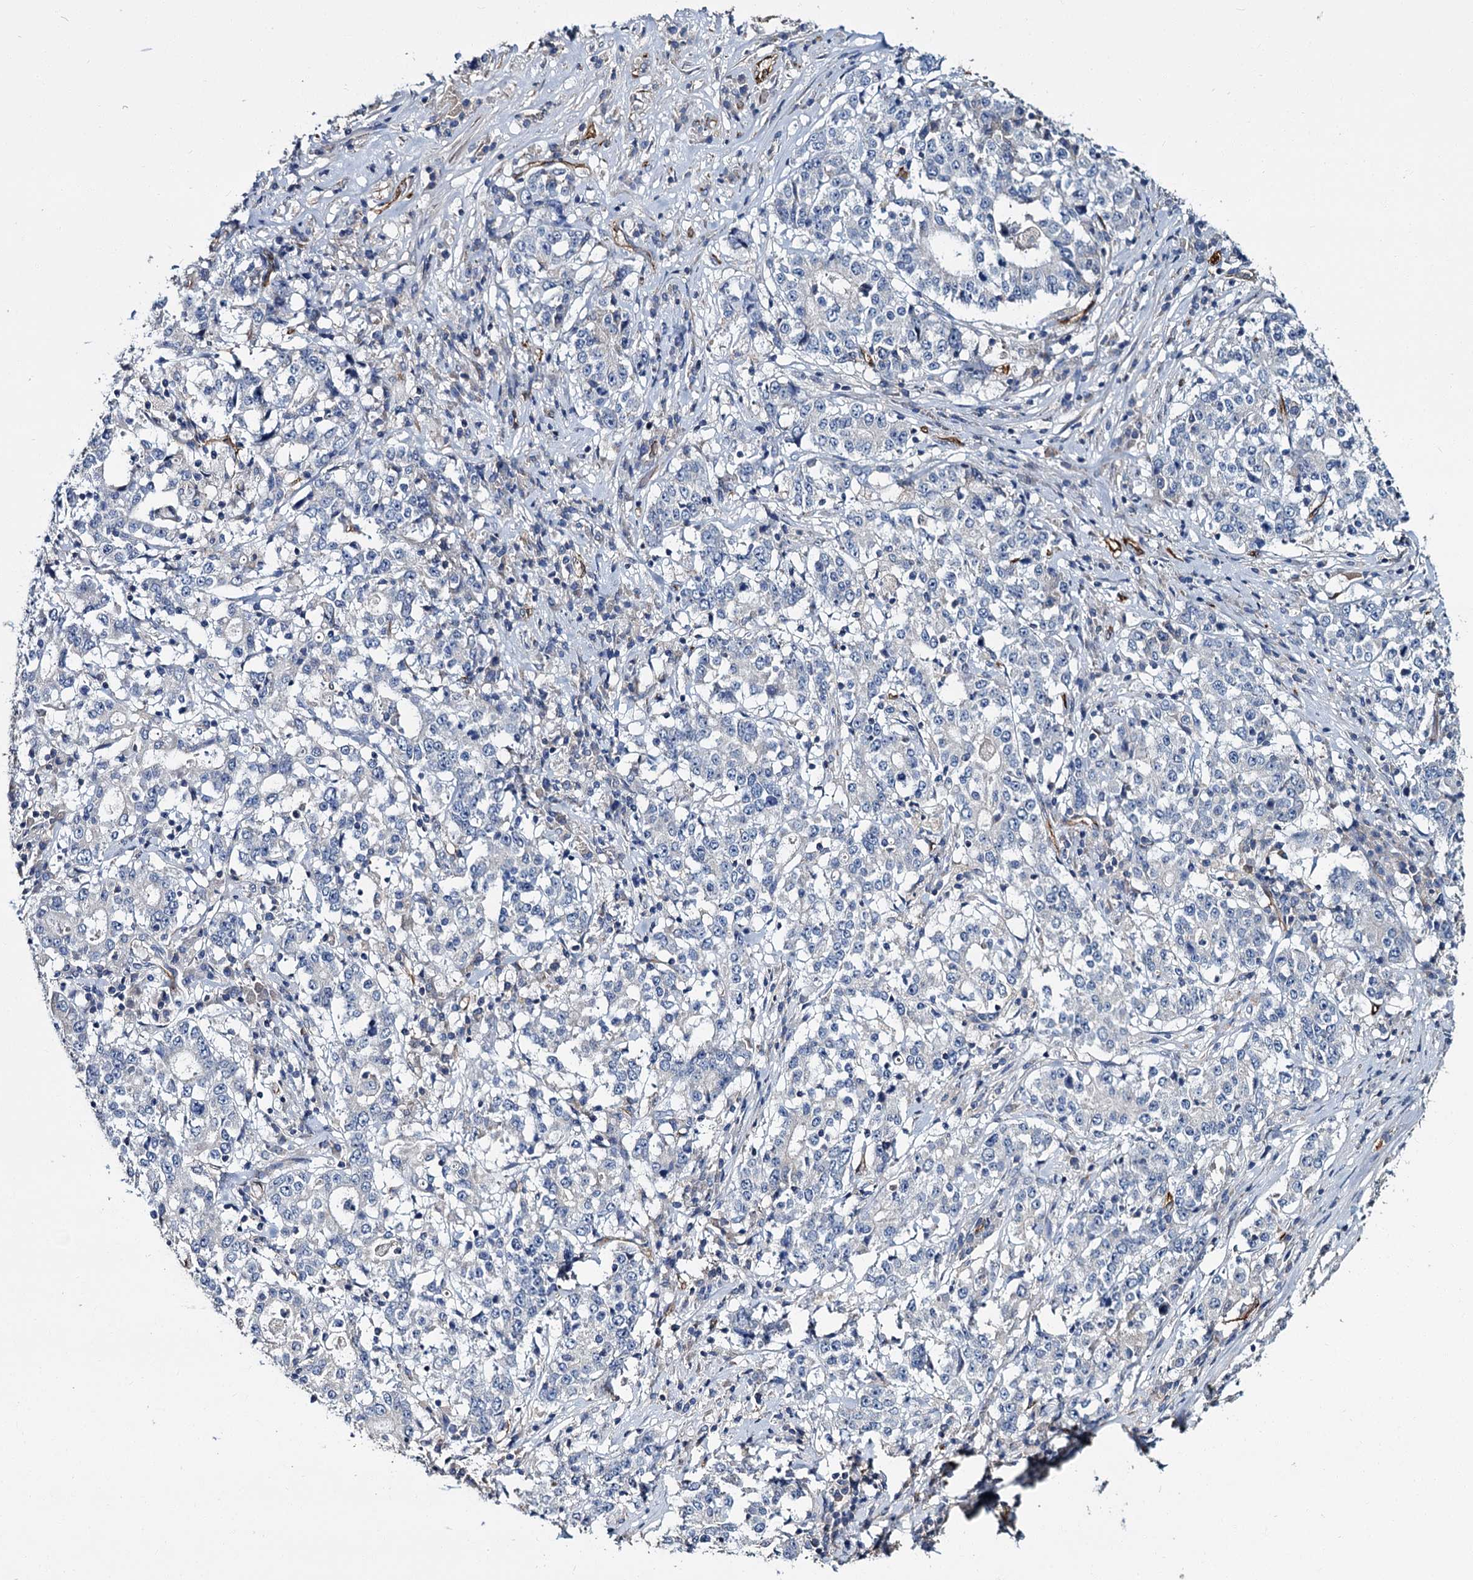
{"staining": {"intensity": "negative", "quantity": "none", "location": "none"}, "tissue": "stomach cancer", "cell_type": "Tumor cells", "image_type": "cancer", "snomed": [{"axis": "morphology", "description": "Adenocarcinoma, NOS"}, {"axis": "topography", "description": "Stomach"}], "caption": "IHC image of human stomach cancer stained for a protein (brown), which shows no expression in tumor cells.", "gene": "CACNA1C", "patient": {"sex": "male", "age": 59}}